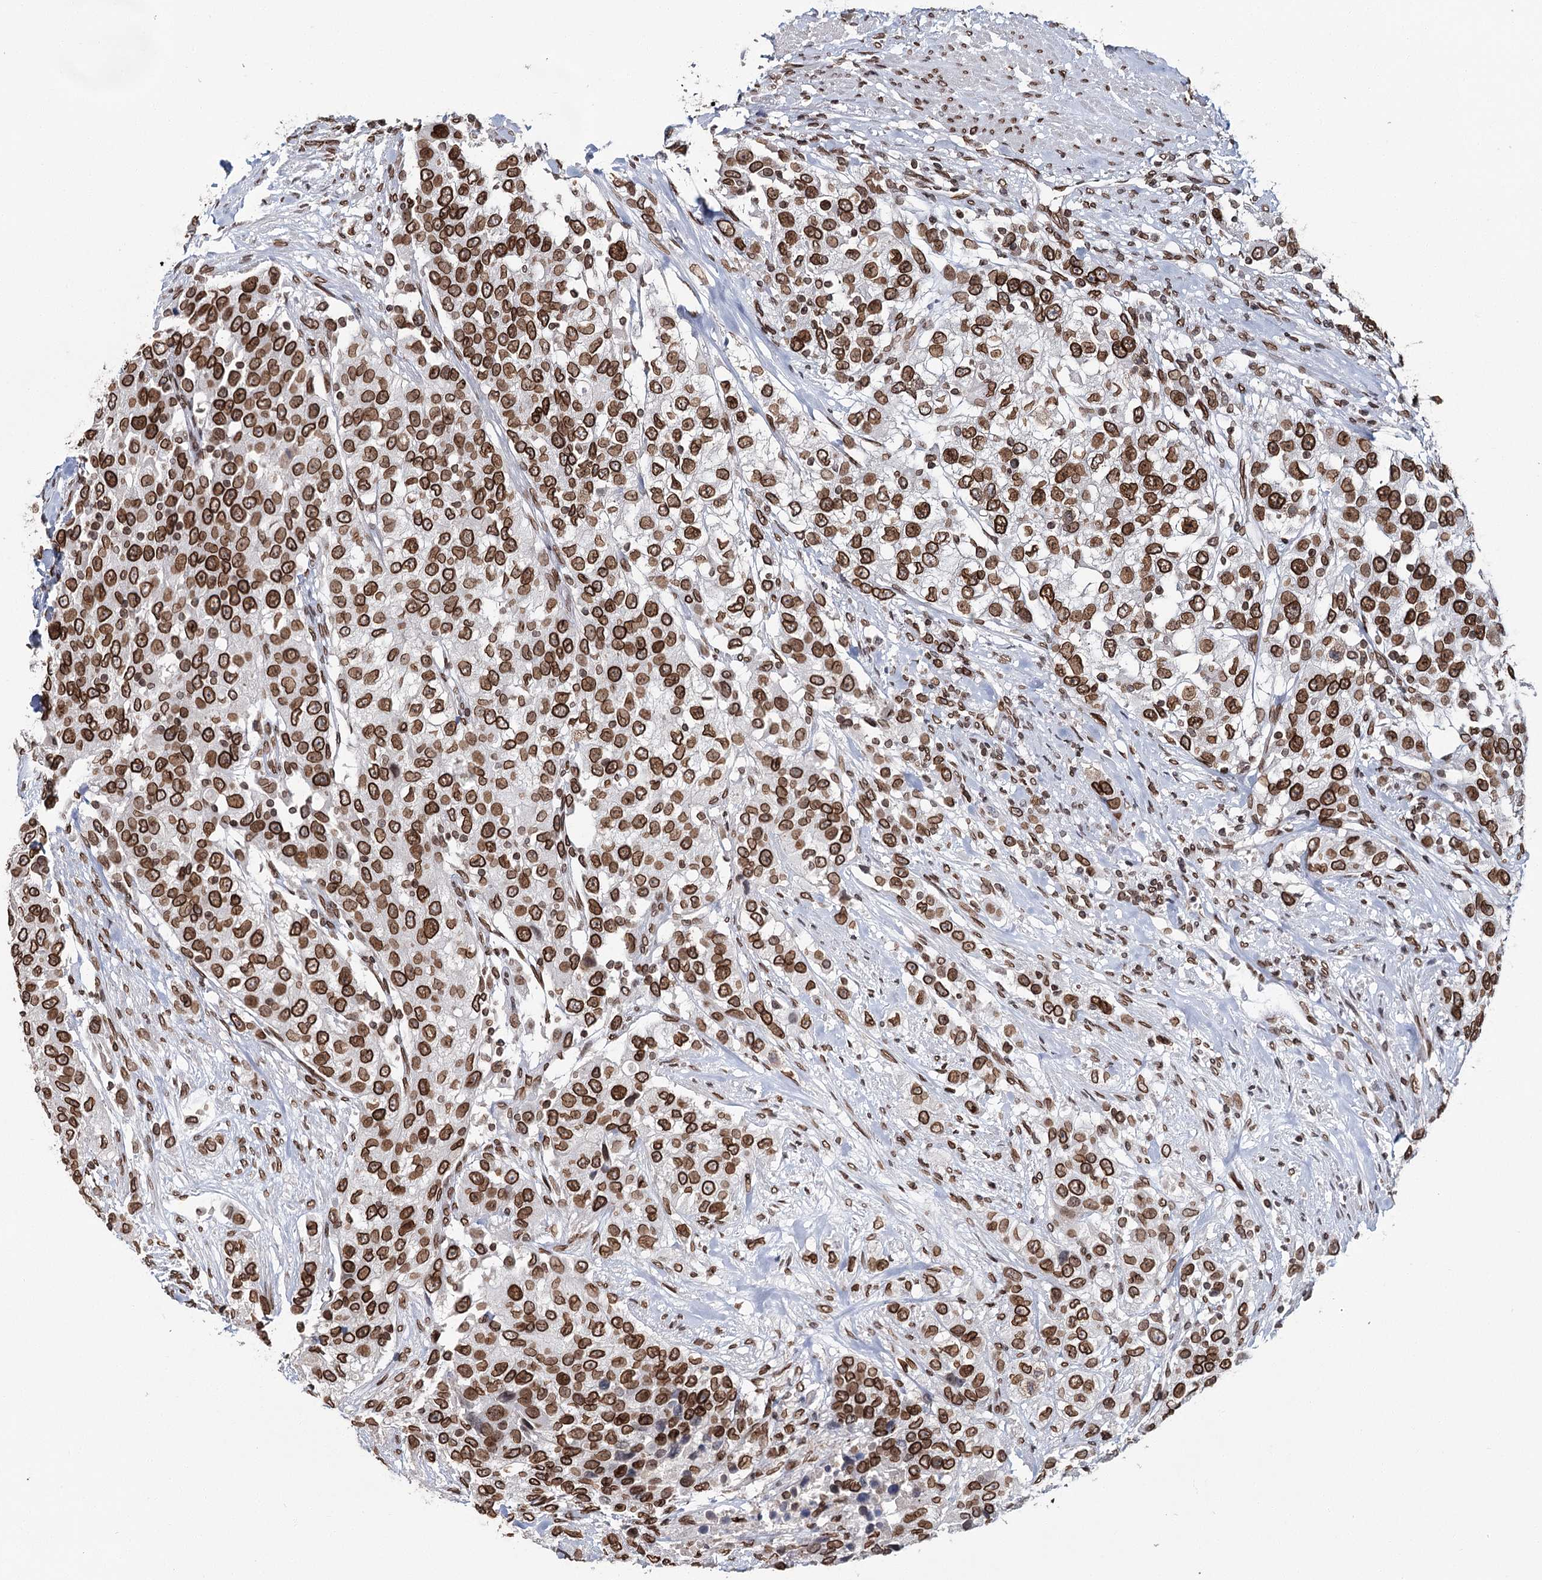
{"staining": {"intensity": "strong", "quantity": ">75%", "location": "cytoplasmic/membranous,nuclear"}, "tissue": "urothelial cancer", "cell_type": "Tumor cells", "image_type": "cancer", "snomed": [{"axis": "morphology", "description": "Urothelial carcinoma, High grade"}, {"axis": "topography", "description": "Urinary bladder"}], "caption": "High-grade urothelial carcinoma tissue displays strong cytoplasmic/membranous and nuclear staining in about >75% of tumor cells", "gene": "KIAA0930", "patient": {"sex": "female", "age": 80}}